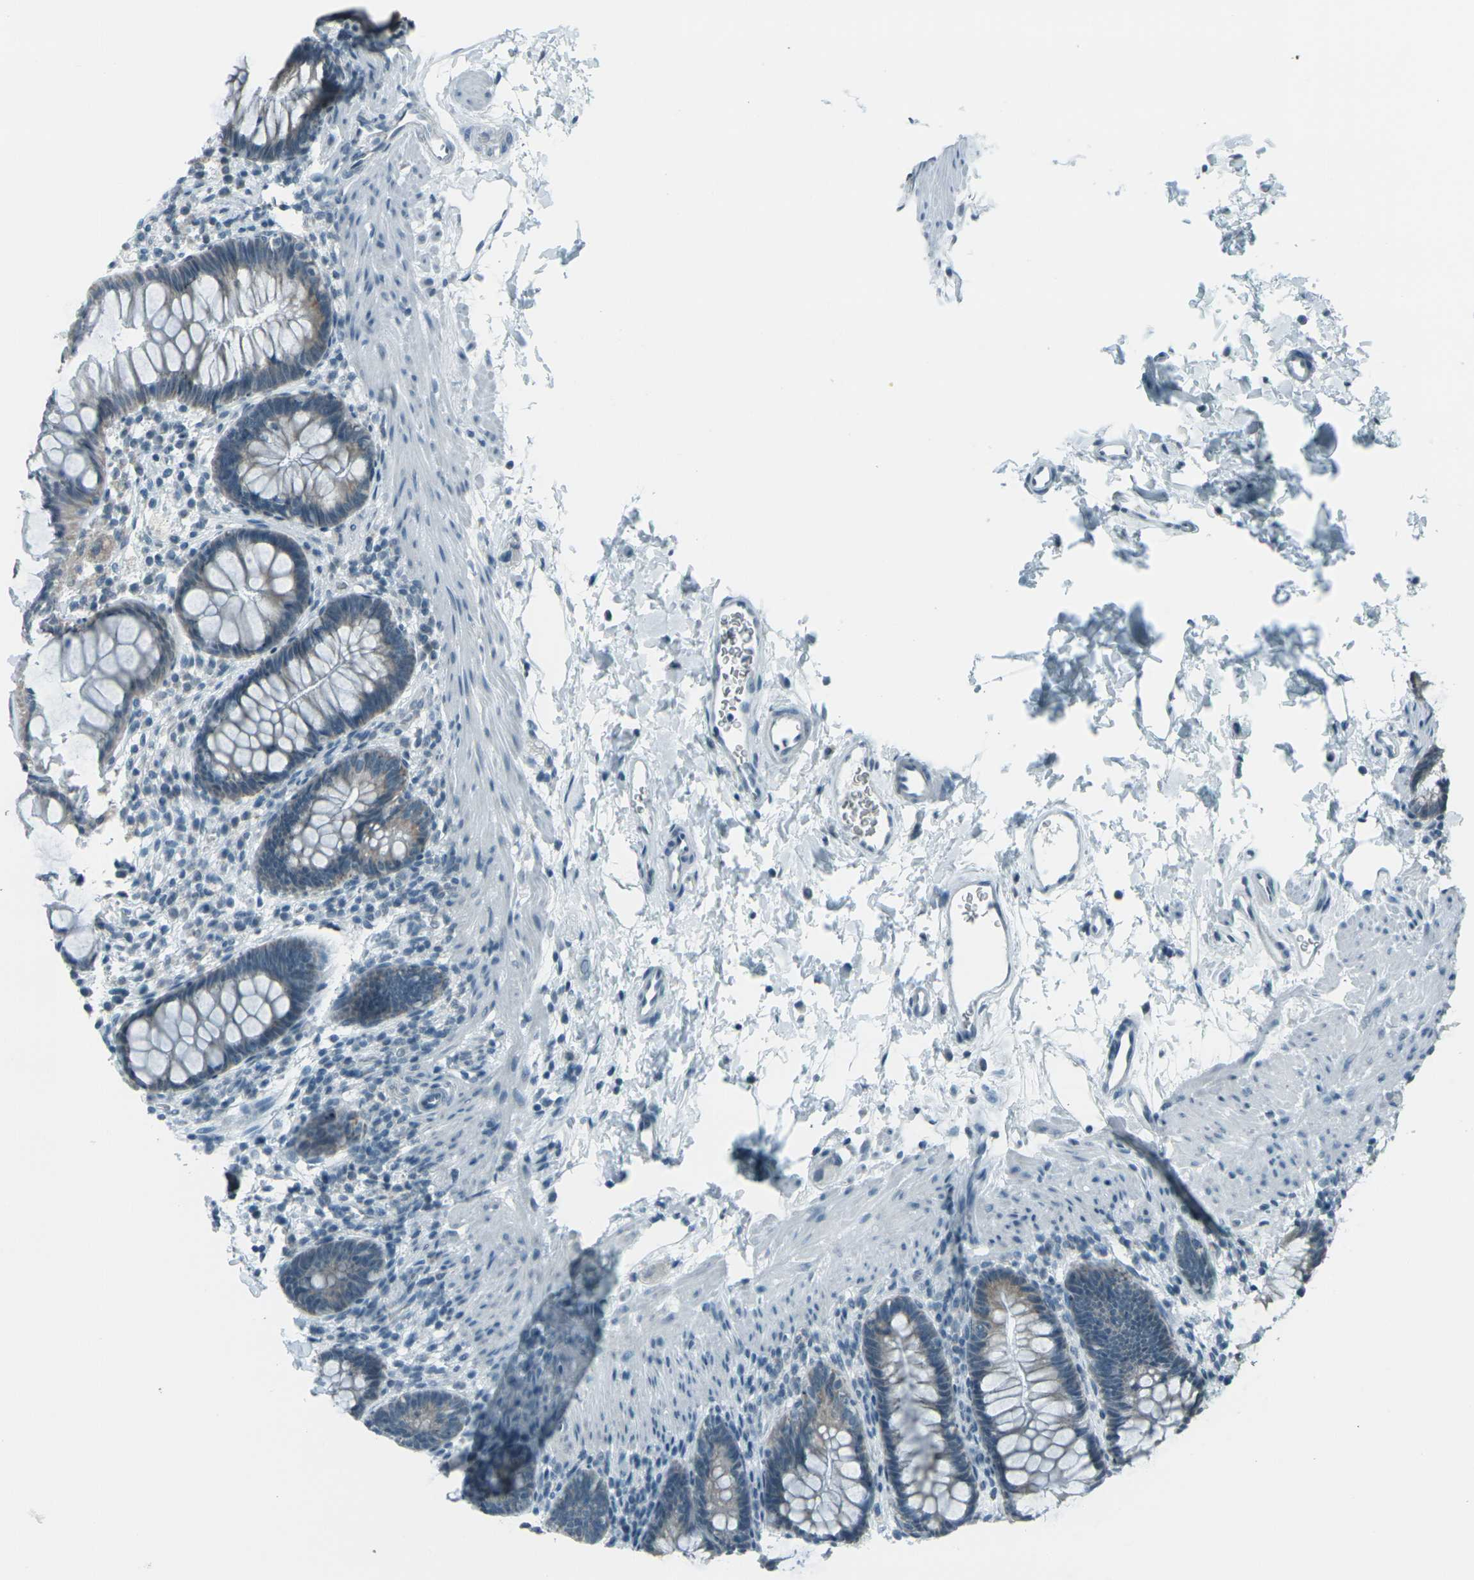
{"staining": {"intensity": "weak", "quantity": ">75%", "location": "cytoplasmic/membranous"}, "tissue": "rectum", "cell_type": "Glandular cells", "image_type": "normal", "snomed": [{"axis": "morphology", "description": "Normal tissue, NOS"}, {"axis": "topography", "description": "Rectum"}], "caption": "Approximately >75% of glandular cells in benign rectum display weak cytoplasmic/membranous protein positivity as visualized by brown immunohistochemical staining.", "gene": "H2BC1", "patient": {"sex": "female", "age": 24}}